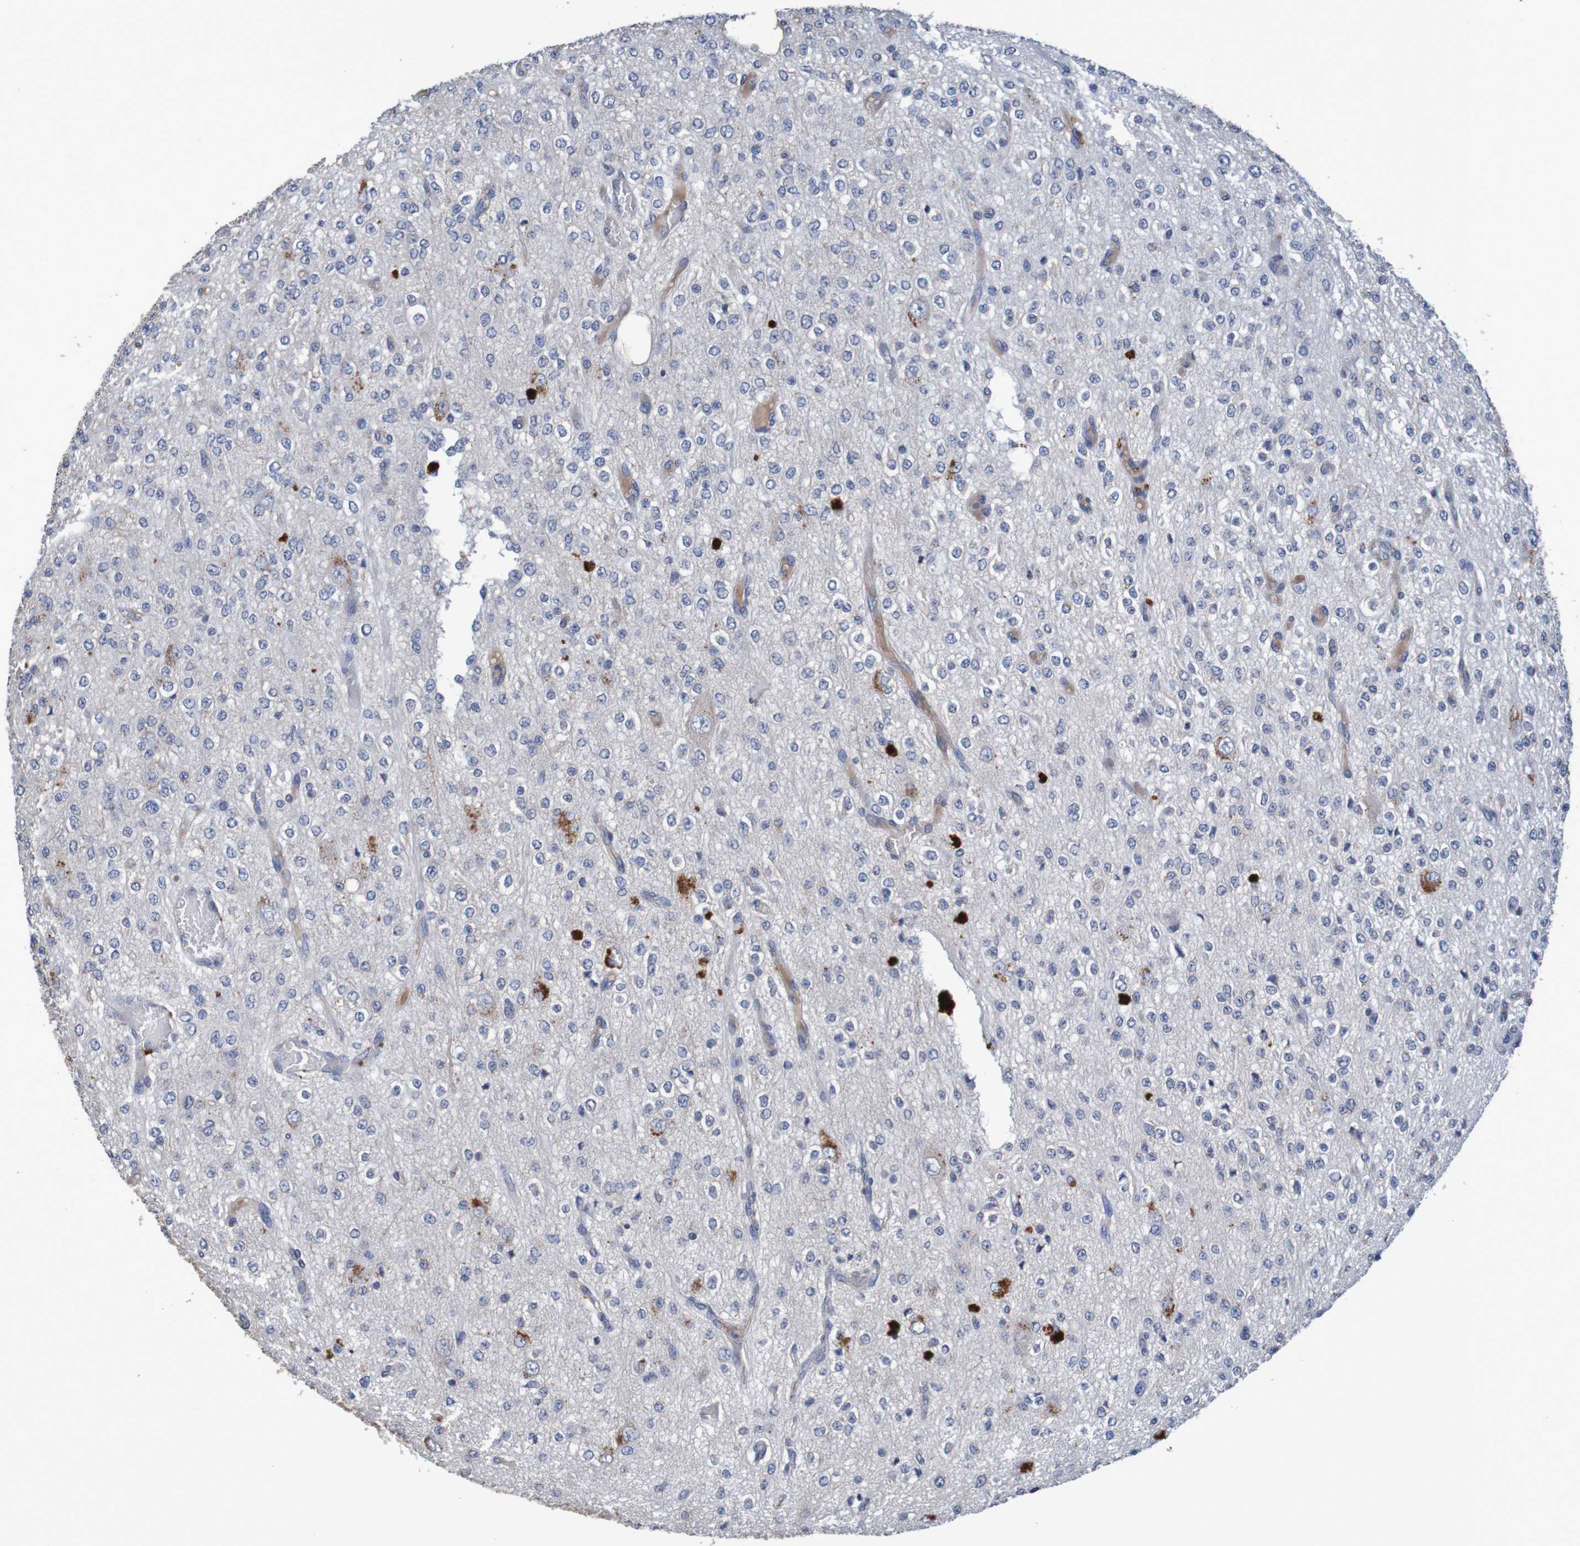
{"staining": {"intensity": "moderate", "quantity": "<25%", "location": "cytoplasmic/membranous"}, "tissue": "glioma", "cell_type": "Tumor cells", "image_type": "cancer", "snomed": [{"axis": "morphology", "description": "Glioma, malignant, Low grade"}, {"axis": "topography", "description": "Brain"}], "caption": "Human malignant glioma (low-grade) stained for a protein (brown) reveals moderate cytoplasmic/membranous positive positivity in approximately <25% of tumor cells.", "gene": "LTA", "patient": {"sex": "male", "age": 38}}